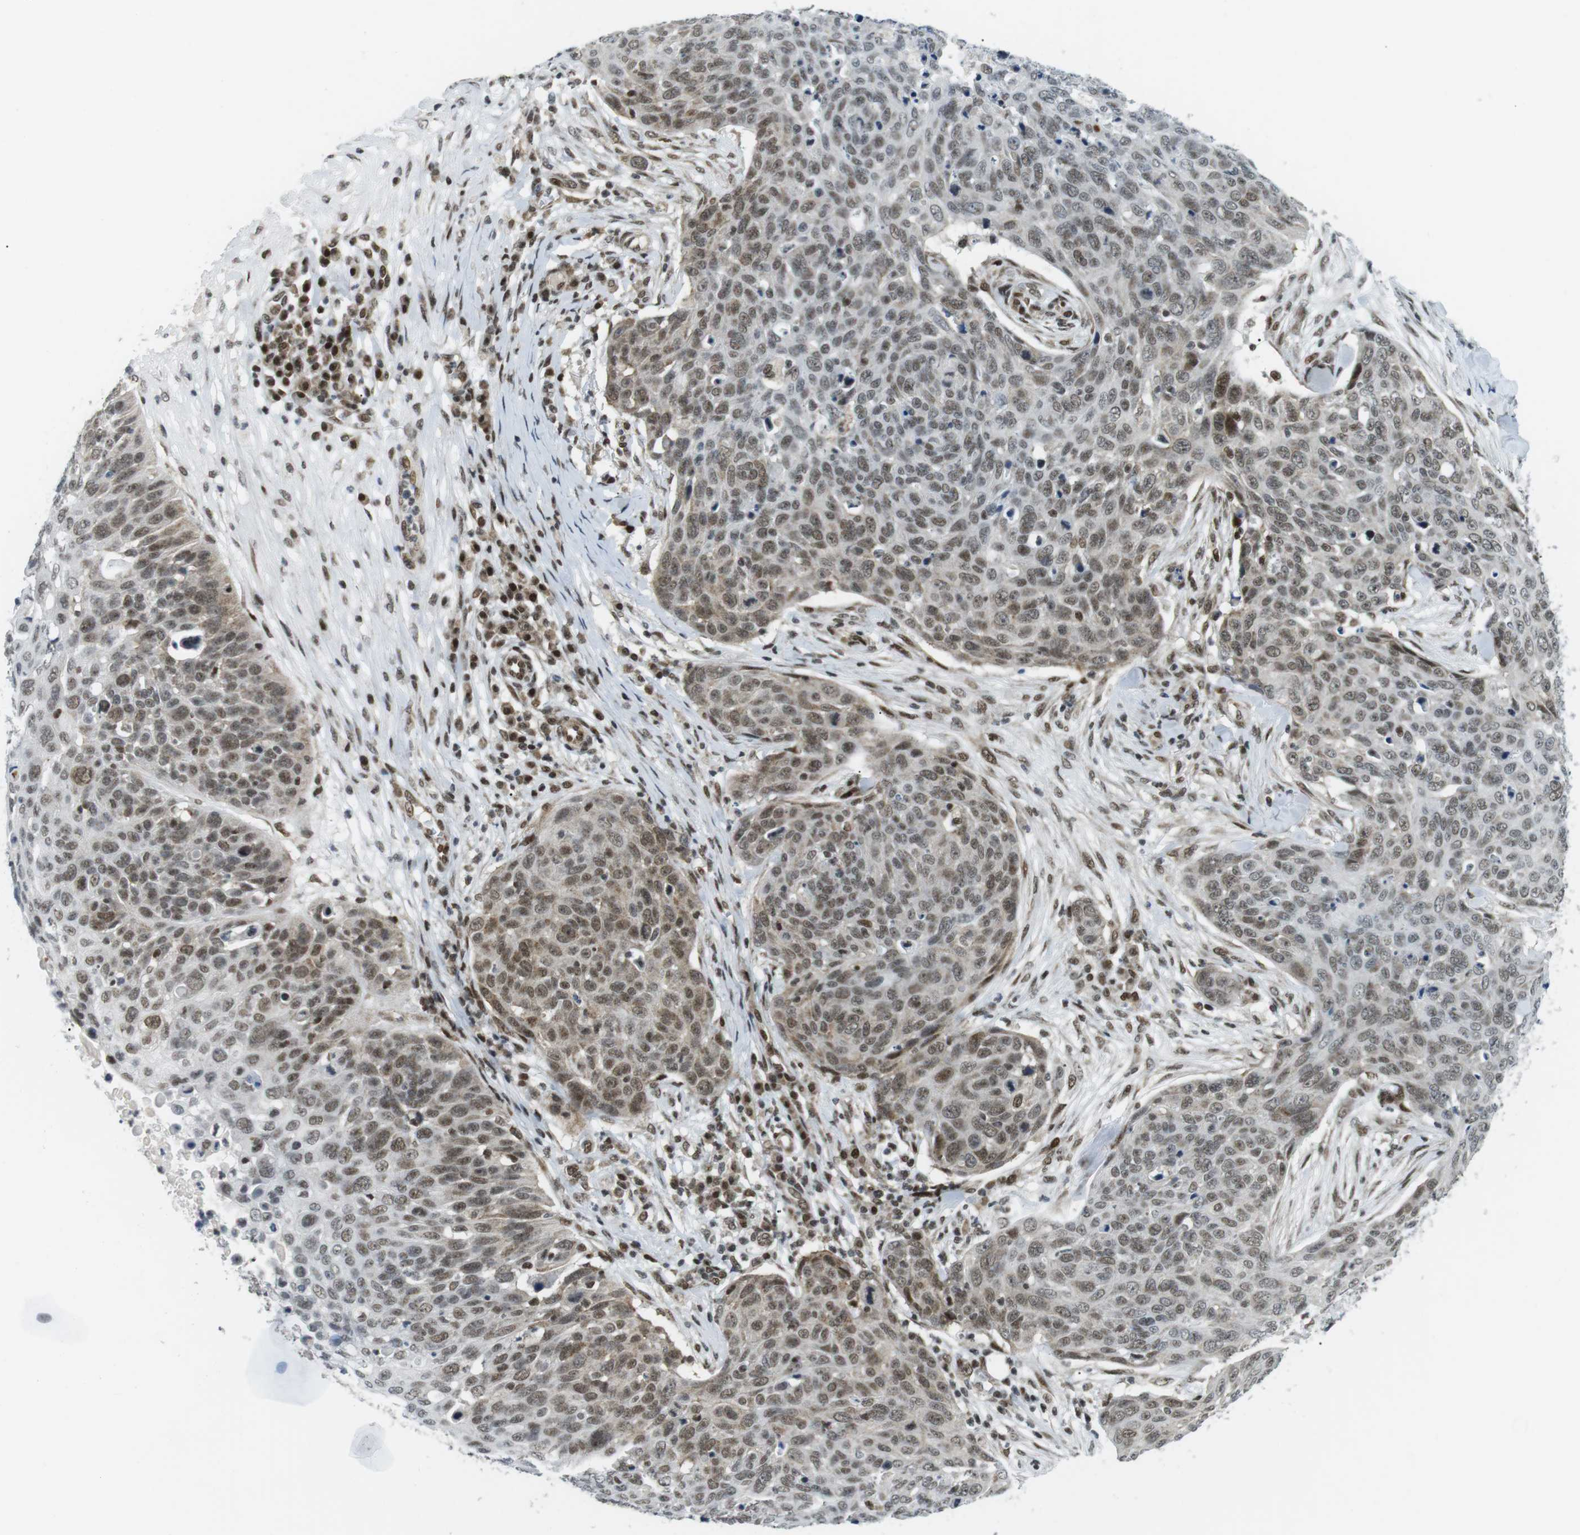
{"staining": {"intensity": "moderate", "quantity": "25%-75%", "location": "nuclear"}, "tissue": "skin cancer", "cell_type": "Tumor cells", "image_type": "cancer", "snomed": [{"axis": "morphology", "description": "Squamous cell carcinoma in situ, NOS"}, {"axis": "morphology", "description": "Squamous cell carcinoma, NOS"}, {"axis": "topography", "description": "Skin"}], "caption": "Protein expression analysis of human squamous cell carcinoma (skin) reveals moderate nuclear expression in about 25%-75% of tumor cells.", "gene": "CDC27", "patient": {"sex": "male", "age": 93}}